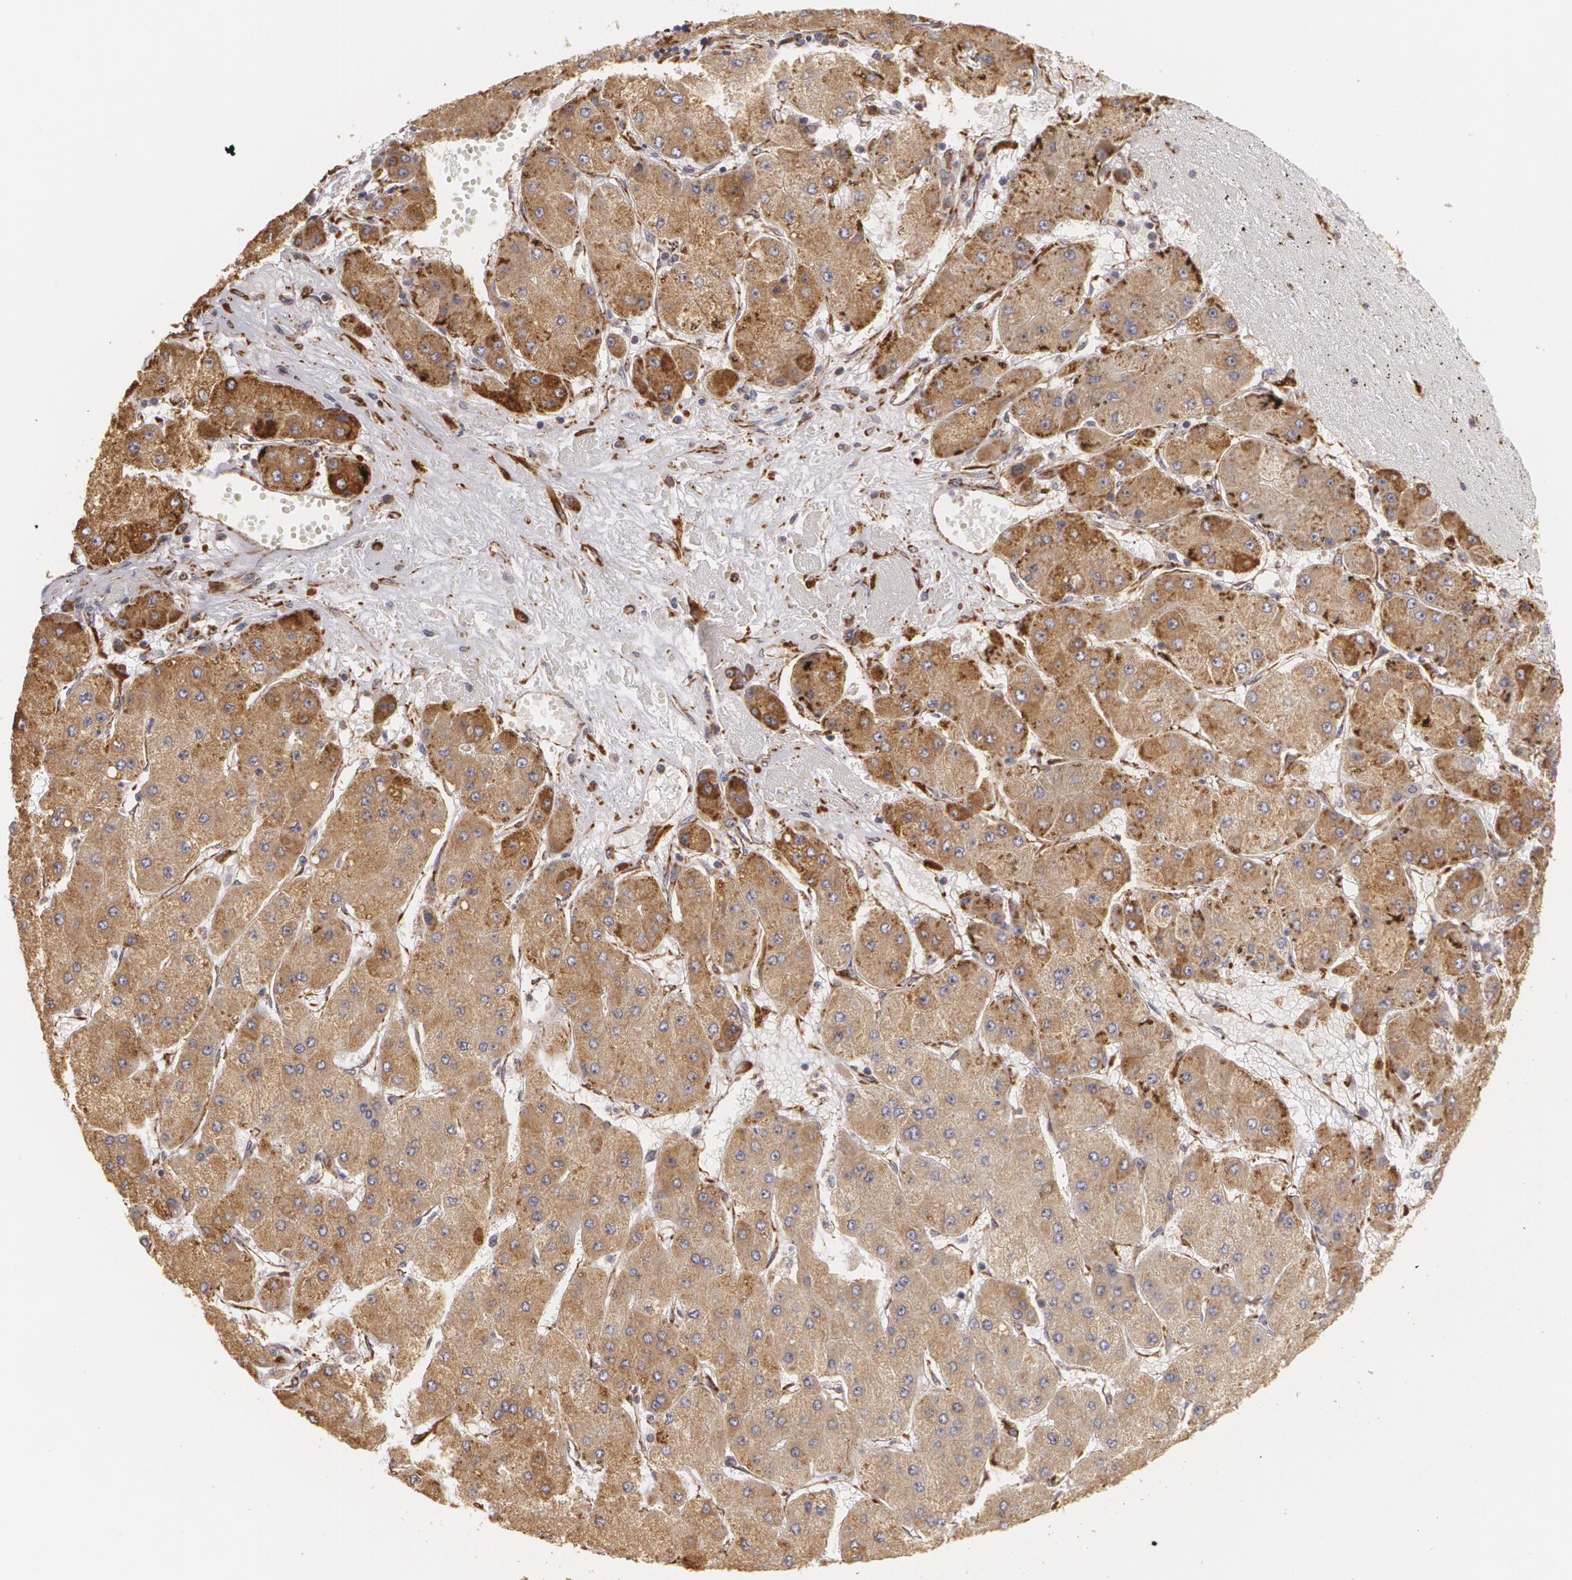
{"staining": {"intensity": "moderate", "quantity": ">75%", "location": "cytoplasmic/membranous"}, "tissue": "liver cancer", "cell_type": "Tumor cells", "image_type": "cancer", "snomed": [{"axis": "morphology", "description": "Carcinoma, Hepatocellular, NOS"}, {"axis": "topography", "description": "Liver"}], "caption": "Approximately >75% of tumor cells in hepatocellular carcinoma (liver) demonstrate moderate cytoplasmic/membranous protein positivity as visualized by brown immunohistochemical staining.", "gene": "CYB5R3", "patient": {"sex": "female", "age": 52}}